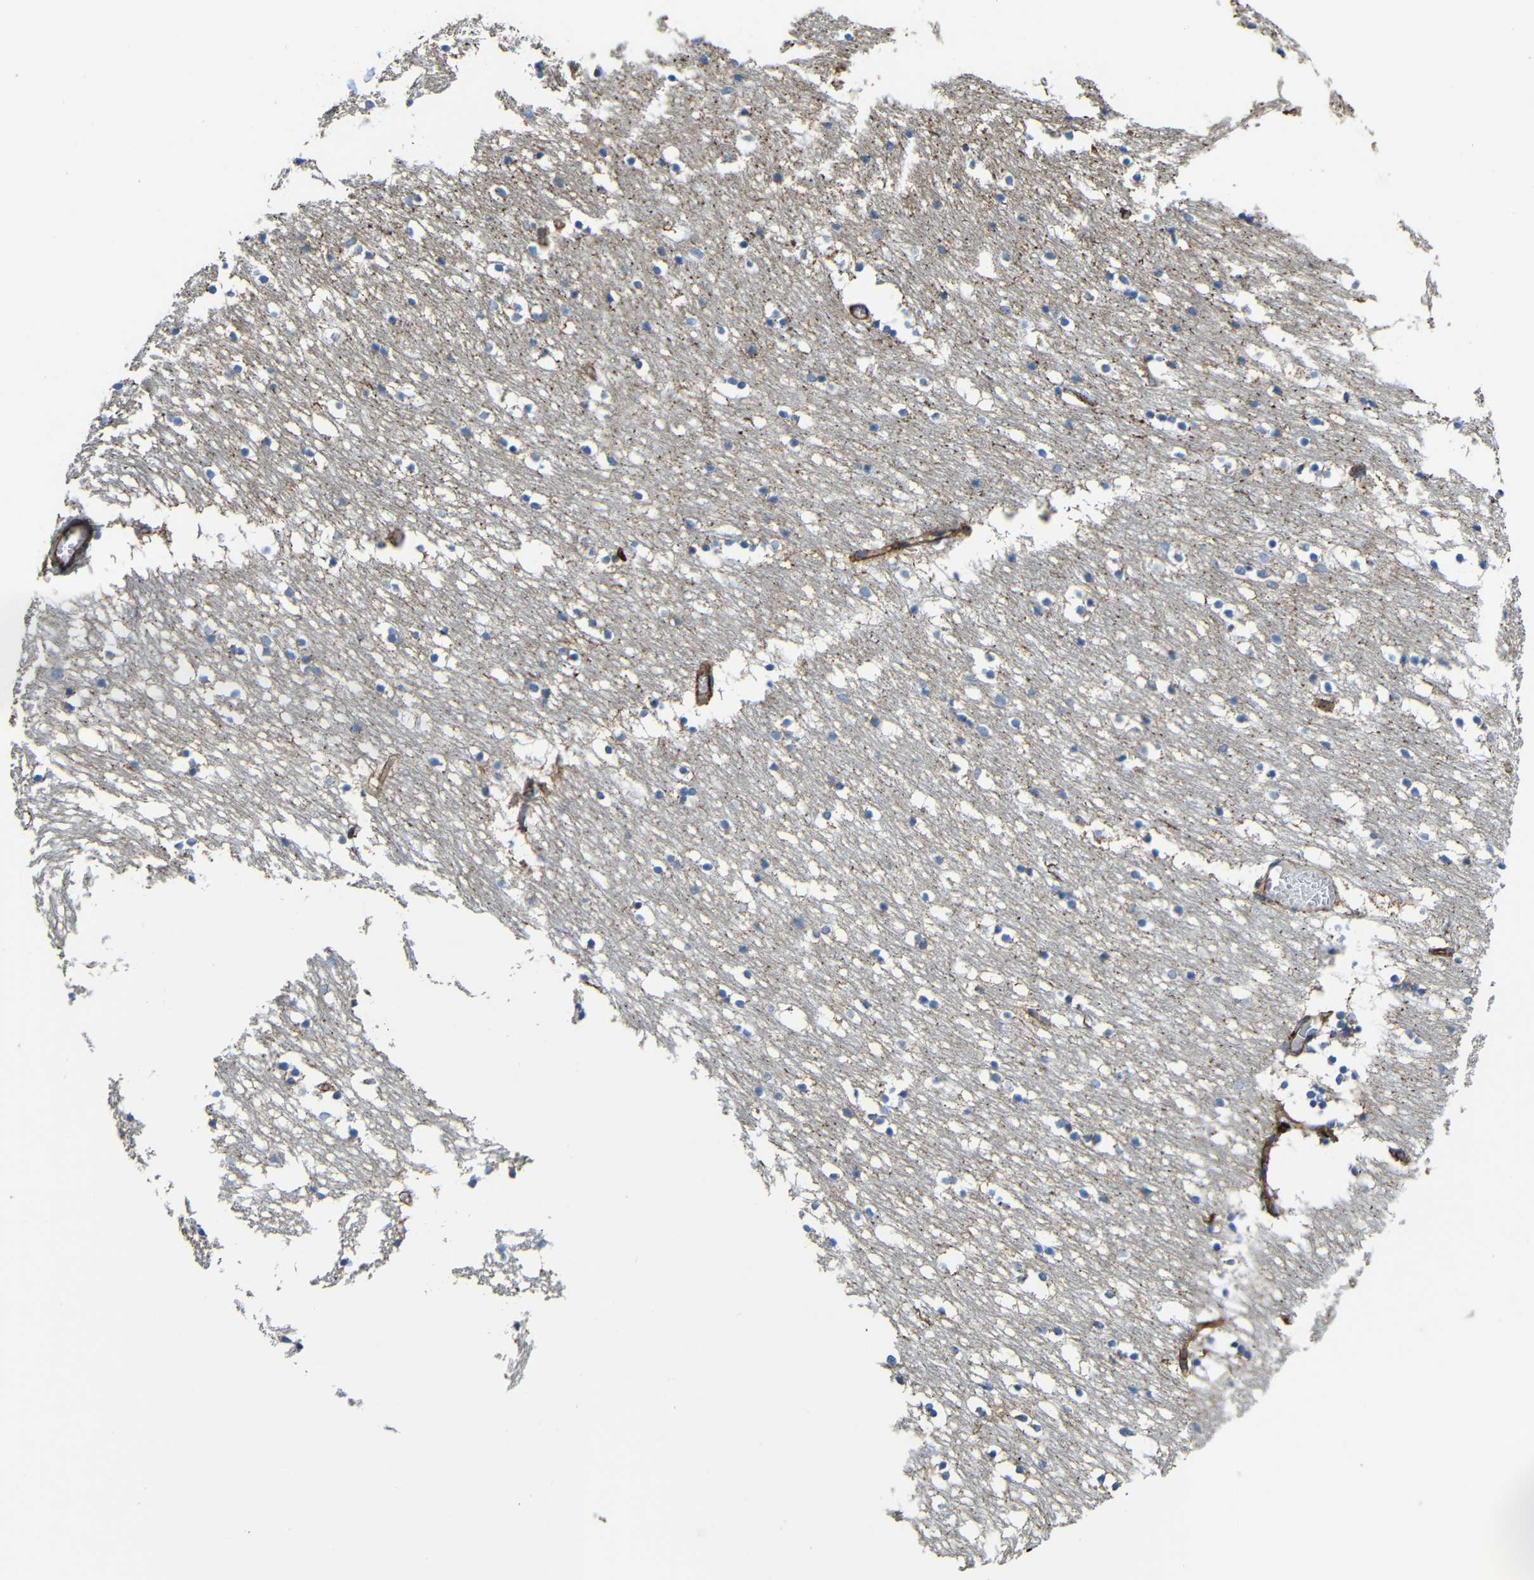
{"staining": {"intensity": "weak", "quantity": "<25%", "location": "cytoplasmic/membranous"}, "tissue": "caudate", "cell_type": "Glial cells", "image_type": "normal", "snomed": [{"axis": "morphology", "description": "Normal tissue, NOS"}, {"axis": "topography", "description": "Lateral ventricle wall"}], "caption": "Immunohistochemical staining of unremarkable caudate exhibits no significant staining in glial cells.", "gene": "IGSF10", "patient": {"sex": "male", "age": 45}}